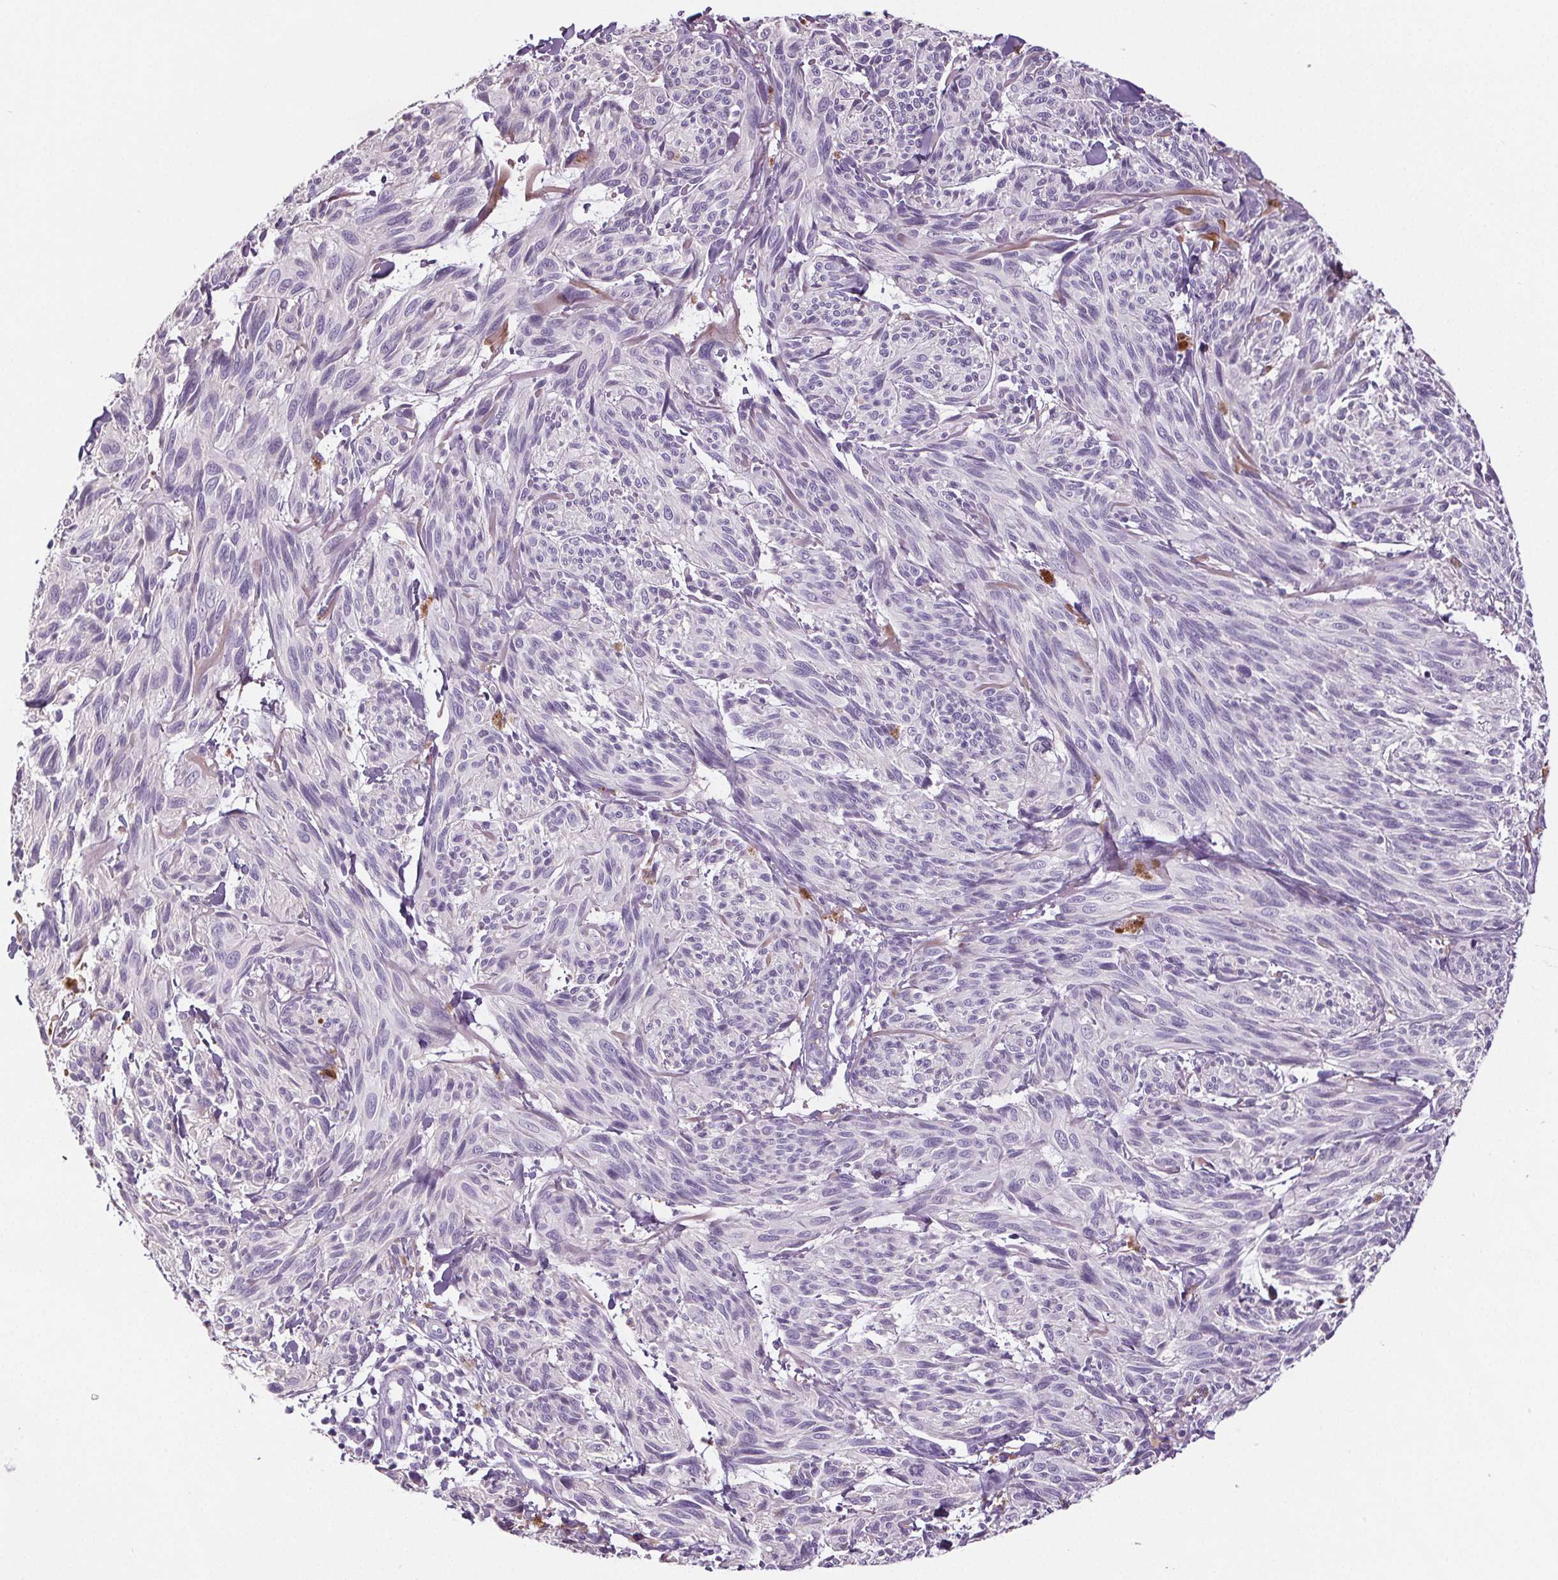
{"staining": {"intensity": "negative", "quantity": "none", "location": "none"}, "tissue": "melanoma", "cell_type": "Tumor cells", "image_type": "cancer", "snomed": [{"axis": "morphology", "description": "Malignant melanoma, NOS"}, {"axis": "topography", "description": "Skin"}], "caption": "The micrograph reveals no staining of tumor cells in malignant melanoma.", "gene": "CD5L", "patient": {"sex": "male", "age": 79}}